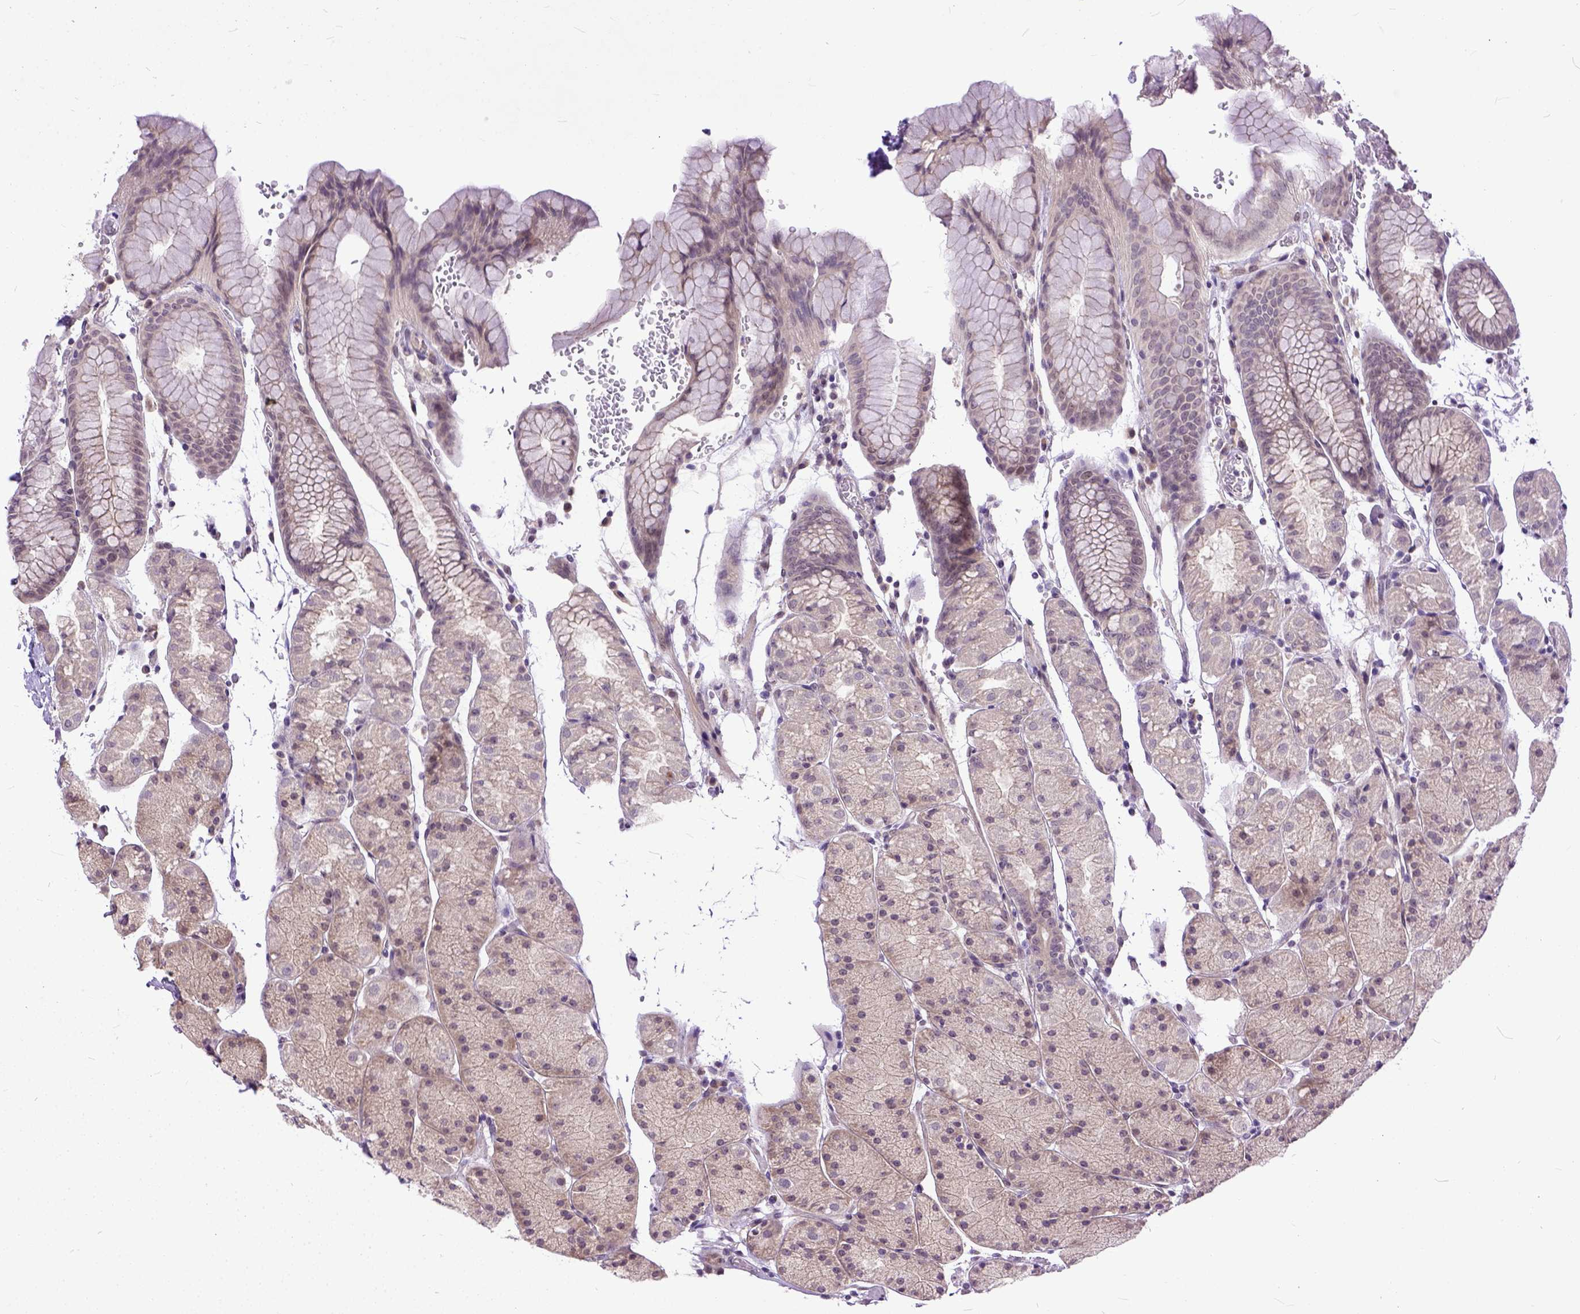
{"staining": {"intensity": "negative", "quantity": "none", "location": "none"}, "tissue": "stomach", "cell_type": "Glandular cells", "image_type": "normal", "snomed": [{"axis": "morphology", "description": "Normal tissue, NOS"}, {"axis": "topography", "description": "Stomach, upper"}, {"axis": "topography", "description": "Stomach"}], "caption": "IHC photomicrograph of benign stomach stained for a protein (brown), which reveals no staining in glandular cells.", "gene": "TCEAL7", "patient": {"sex": "male", "age": 76}}